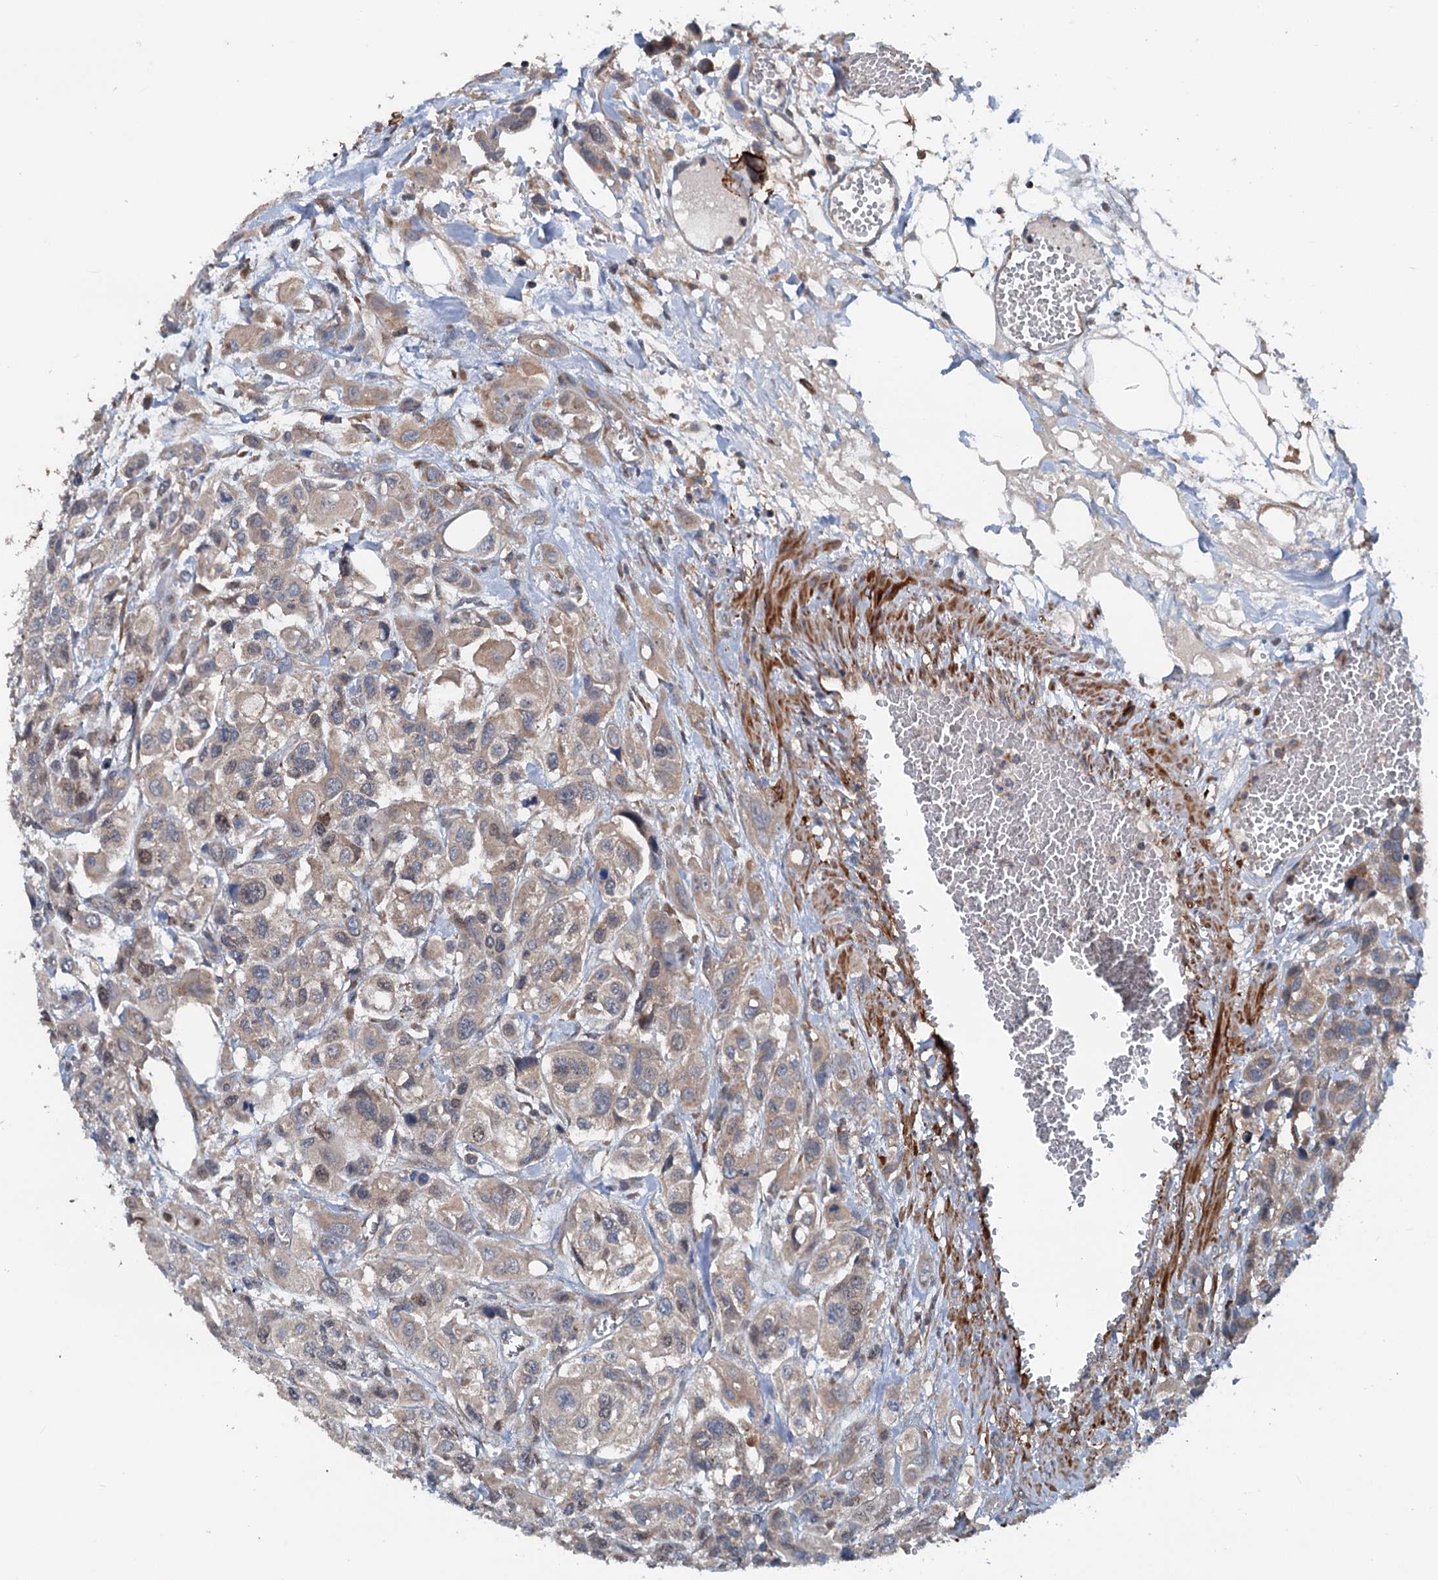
{"staining": {"intensity": "moderate", "quantity": "<25%", "location": "cytoplasmic/membranous,nuclear"}, "tissue": "urothelial cancer", "cell_type": "Tumor cells", "image_type": "cancer", "snomed": [{"axis": "morphology", "description": "Urothelial carcinoma, High grade"}, {"axis": "topography", "description": "Urinary bladder"}], "caption": "This is an image of immunohistochemistry staining of urothelial carcinoma (high-grade), which shows moderate positivity in the cytoplasmic/membranous and nuclear of tumor cells.", "gene": "TEDC1", "patient": {"sex": "male", "age": 67}}